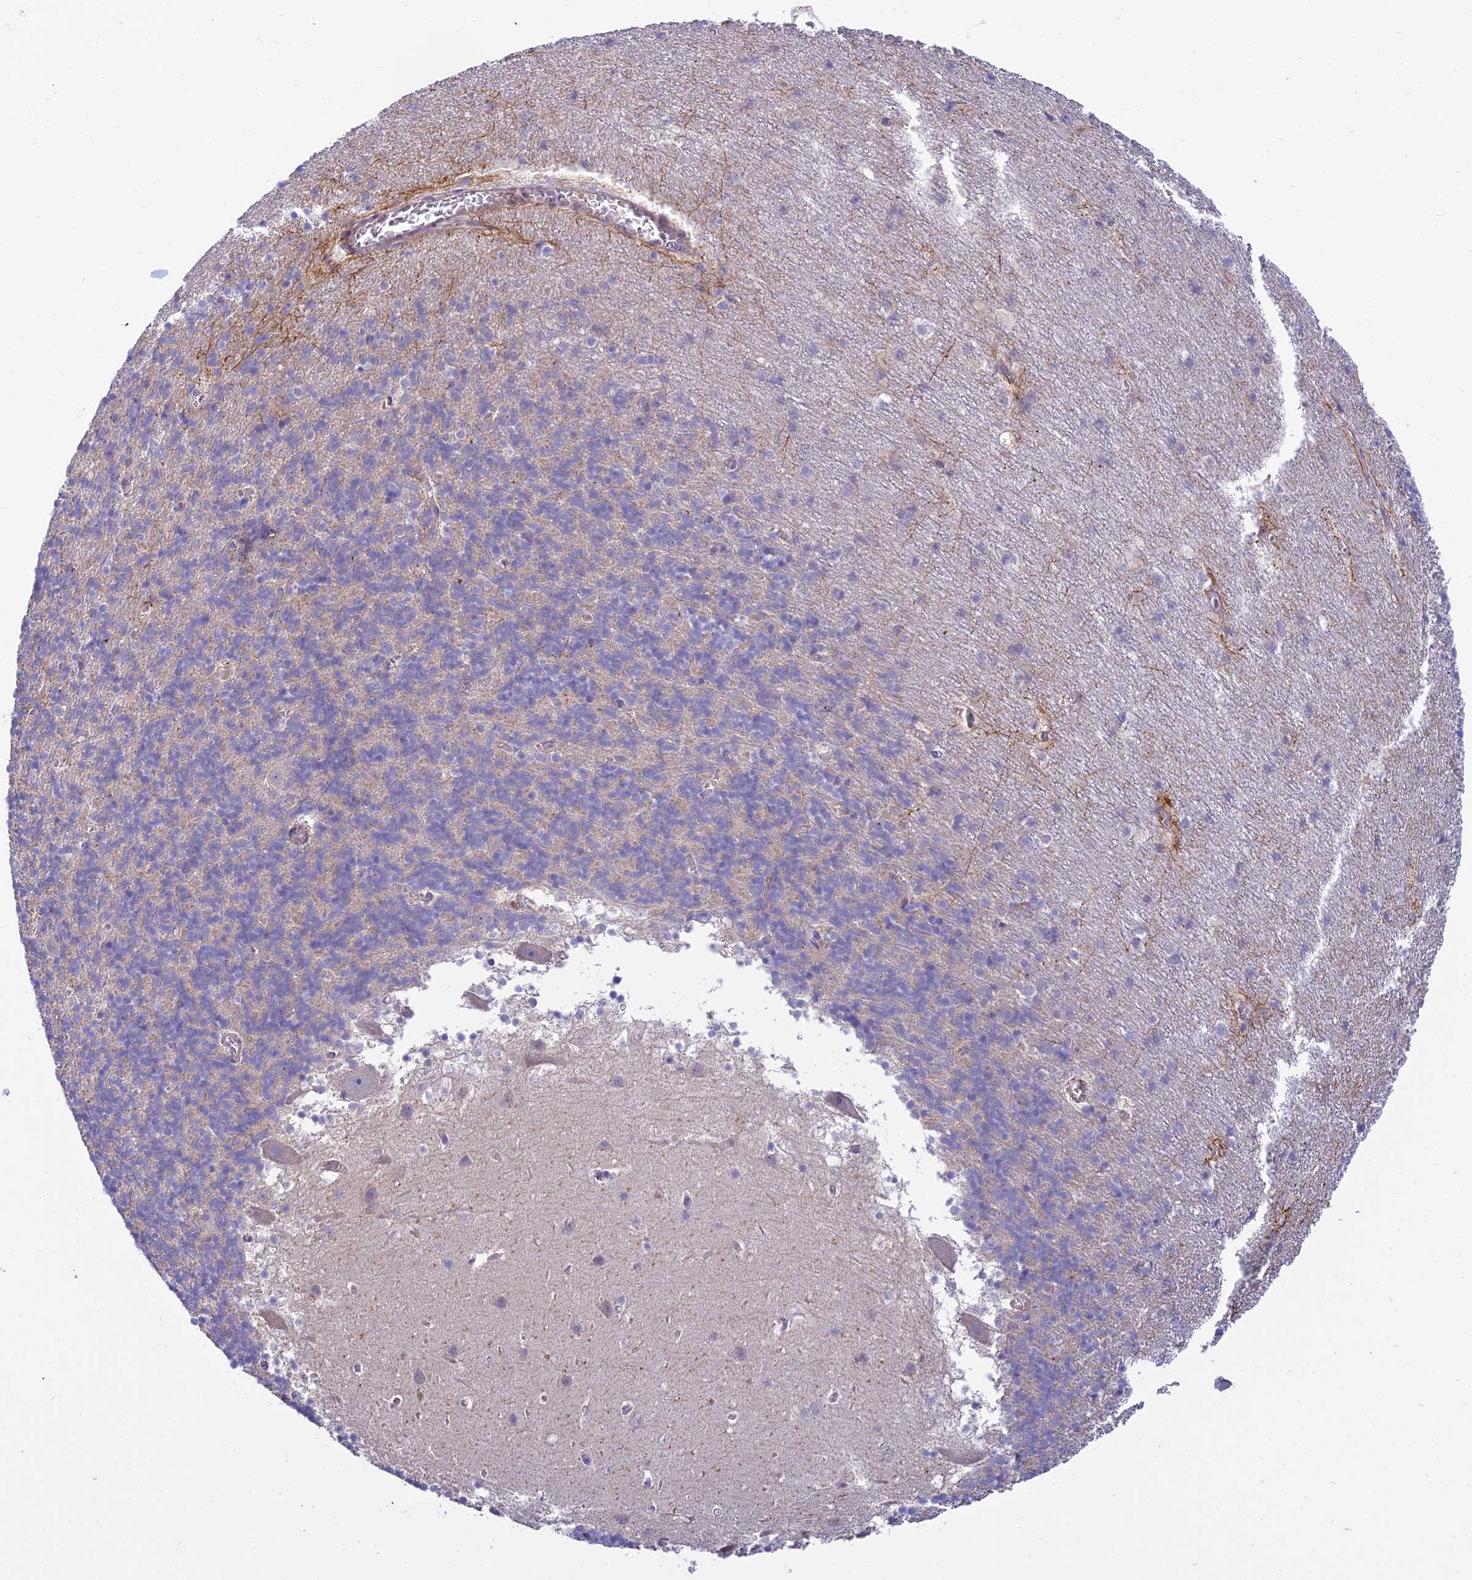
{"staining": {"intensity": "negative", "quantity": "none", "location": "none"}, "tissue": "cerebellum", "cell_type": "Cells in granular layer", "image_type": "normal", "snomed": [{"axis": "morphology", "description": "Normal tissue, NOS"}, {"axis": "topography", "description": "Cerebellum"}], "caption": "This image is of normal cerebellum stained with immunohistochemistry to label a protein in brown with the nuclei are counter-stained blue. There is no positivity in cells in granular layer. (DAB (3,3'-diaminobenzidine) immunohistochemistry (IHC), high magnification).", "gene": "DUS2", "patient": {"sex": "male", "age": 45}}